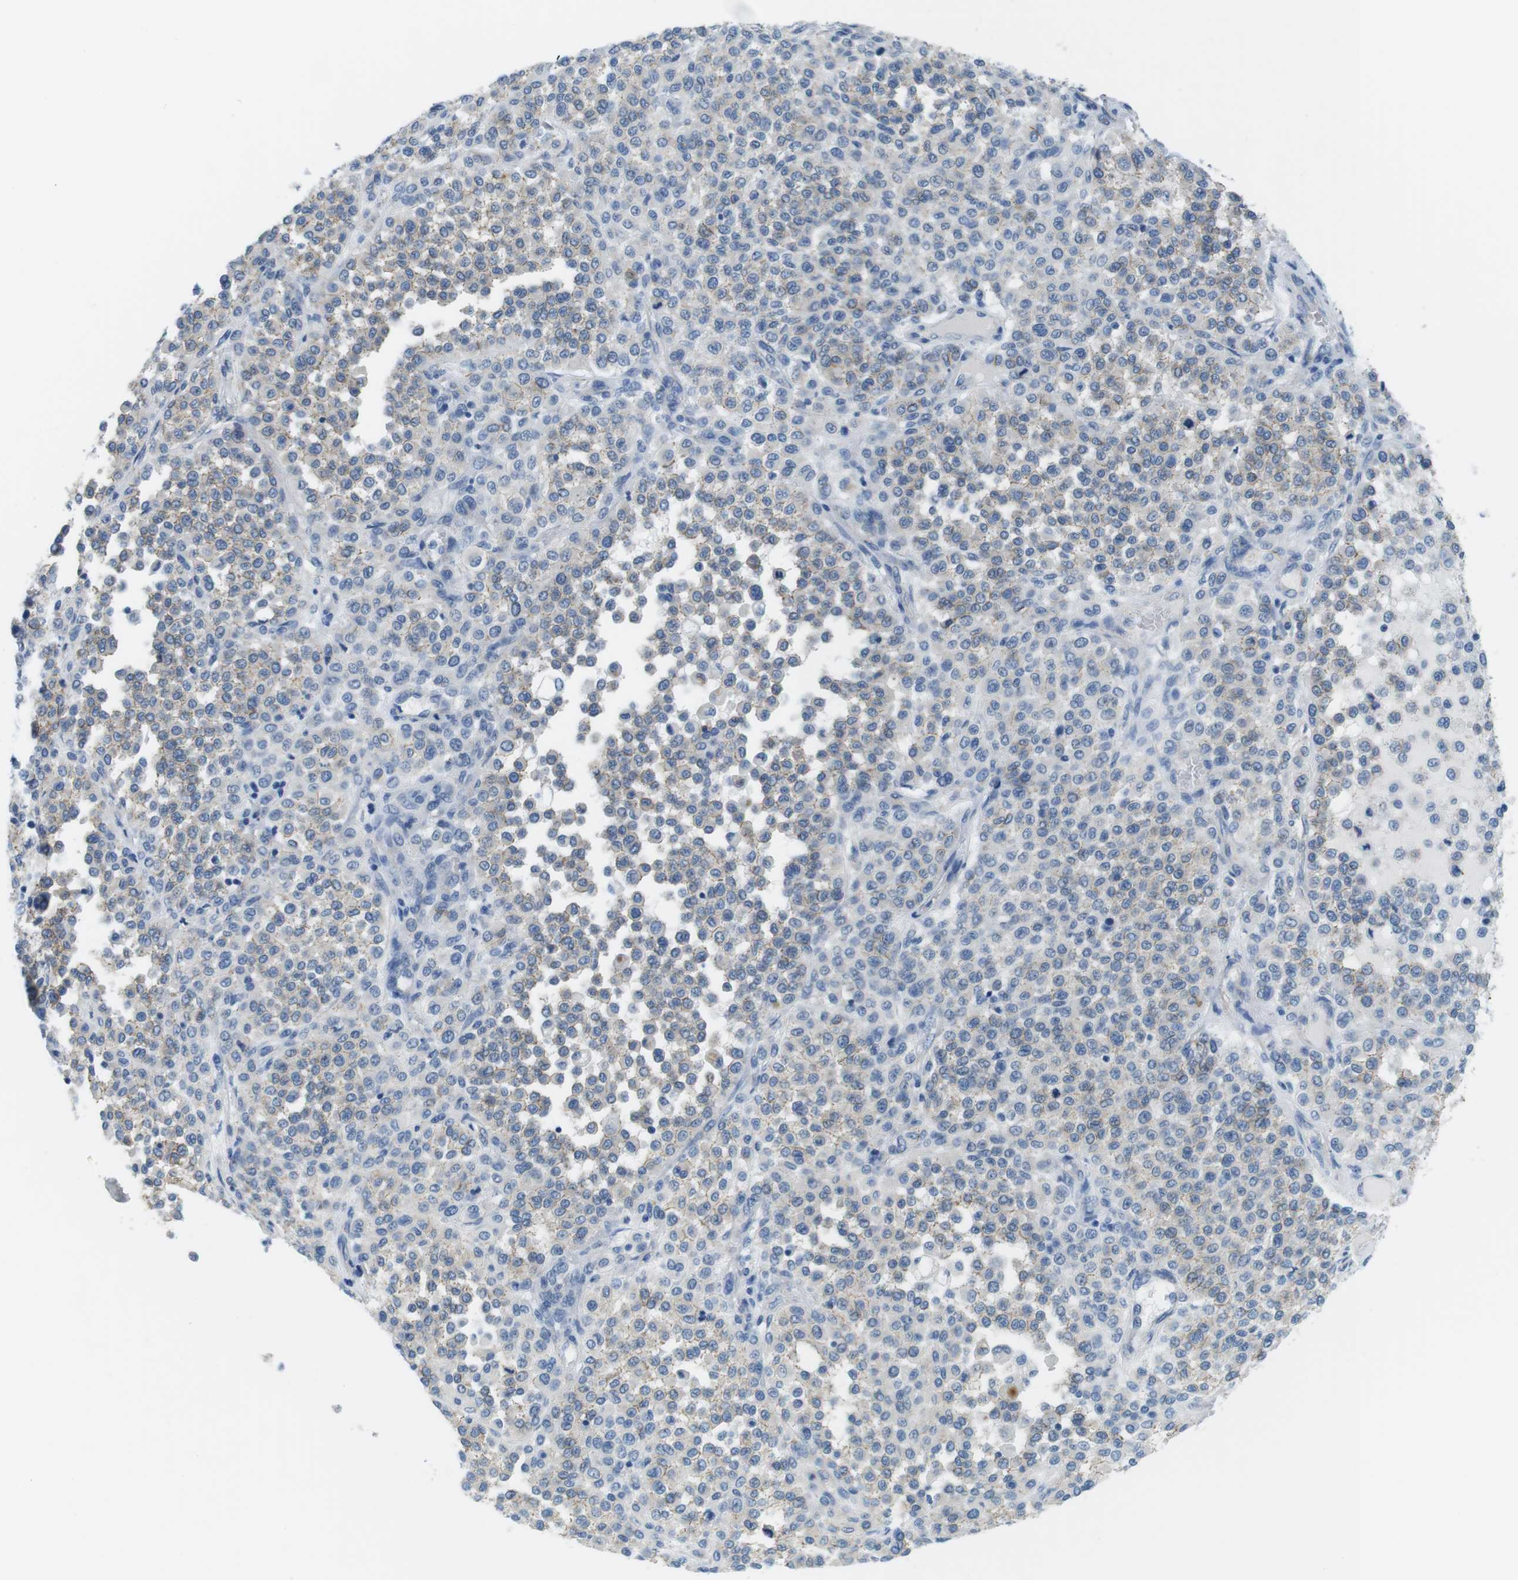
{"staining": {"intensity": "weak", "quantity": ">75%", "location": "cytoplasmic/membranous"}, "tissue": "melanoma", "cell_type": "Tumor cells", "image_type": "cancer", "snomed": [{"axis": "morphology", "description": "Malignant melanoma, Metastatic site"}, {"axis": "topography", "description": "Pancreas"}], "caption": "Human malignant melanoma (metastatic site) stained with a protein marker demonstrates weak staining in tumor cells.", "gene": "SLC6A6", "patient": {"sex": "female", "age": 30}}